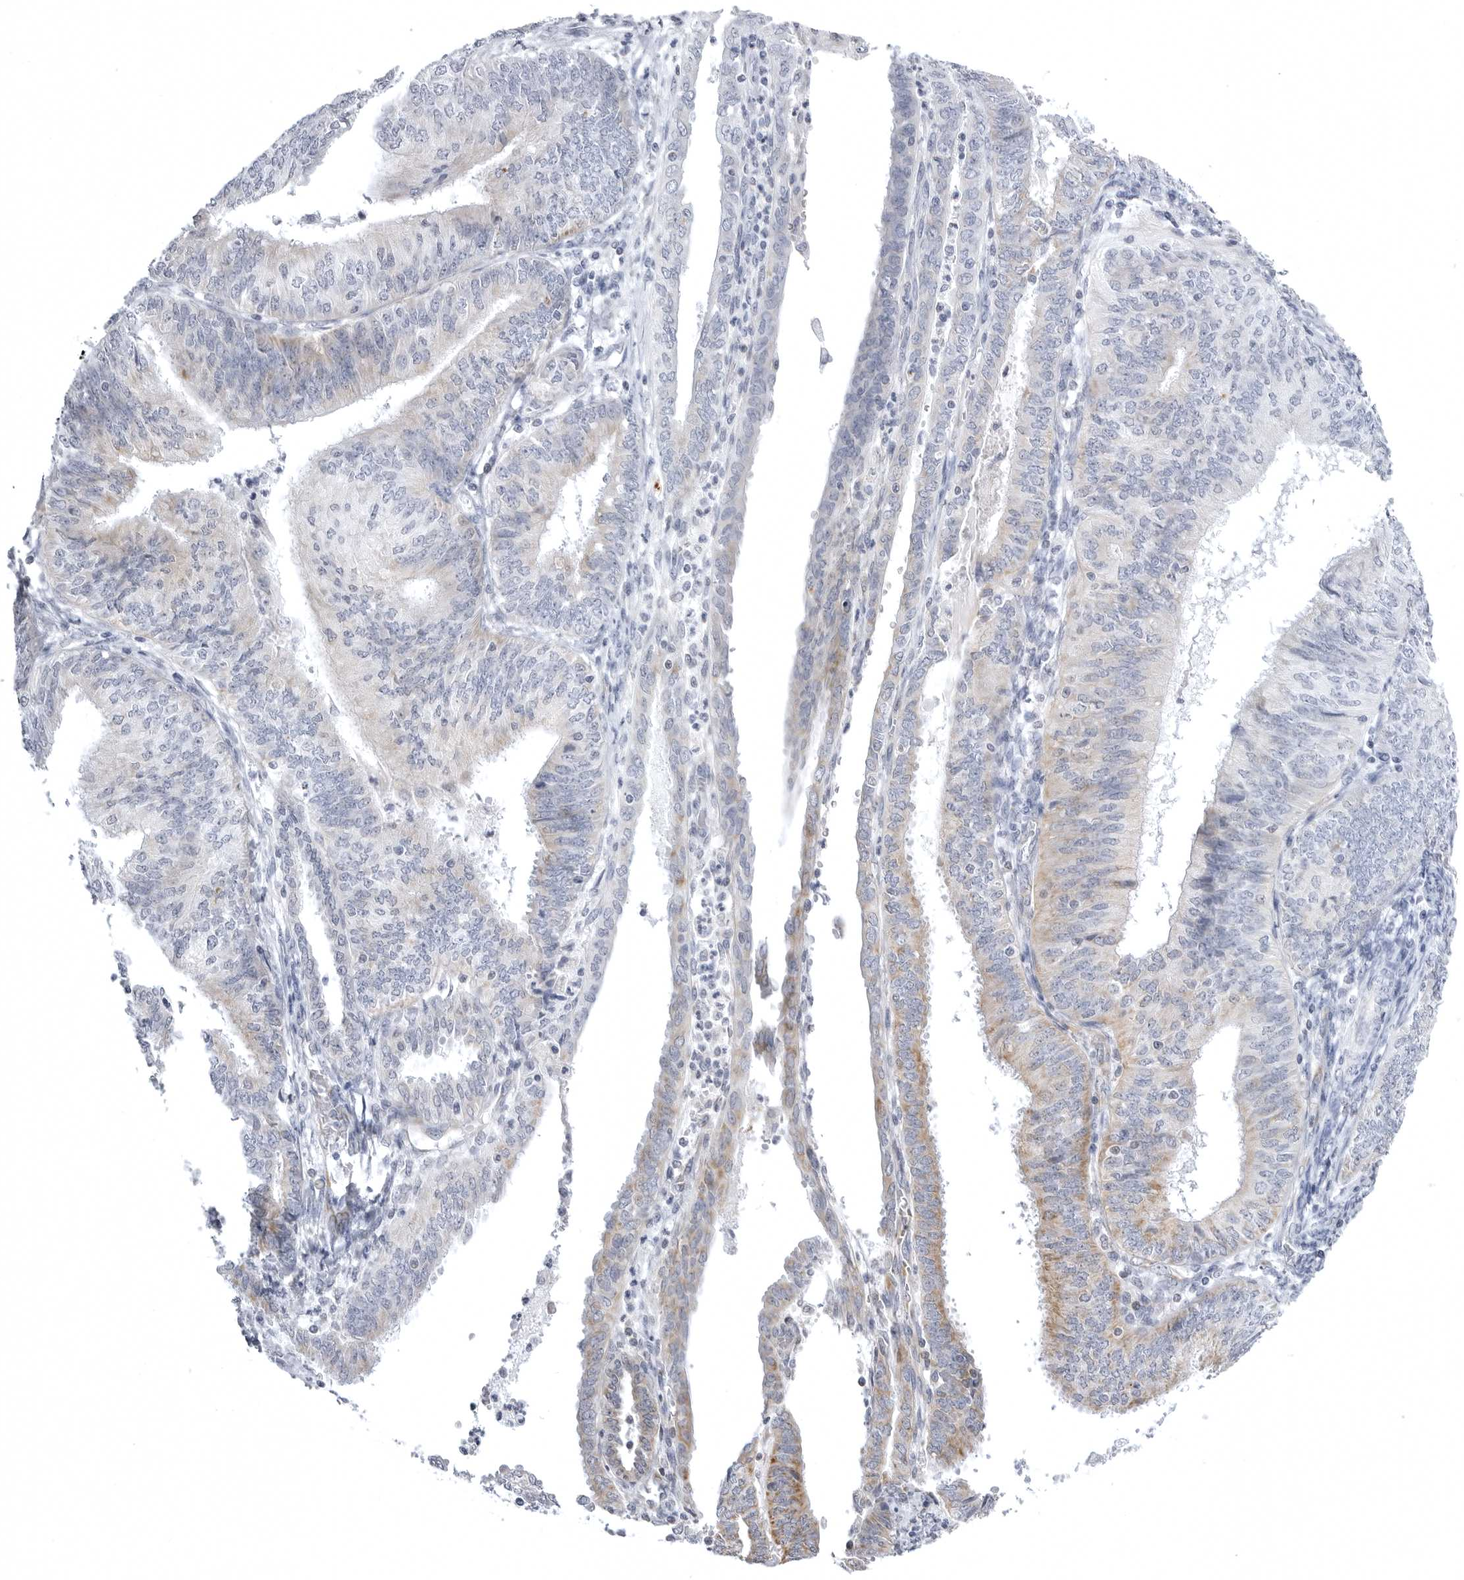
{"staining": {"intensity": "moderate", "quantity": "25%-75%", "location": "cytoplasmic/membranous"}, "tissue": "endometrial cancer", "cell_type": "Tumor cells", "image_type": "cancer", "snomed": [{"axis": "morphology", "description": "Adenocarcinoma, NOS"}, {"axis": "topography", "description": "Endometrium"}], "caption": "IHC image of endometrial cancer stained for a protein (brown), which reveals medium levels of moderate cytoplasmic/membranous positivity in about 25%-75% of tumor cells.", "gene": "TUFM", "patient": {"sex": "female", "age": 58}}